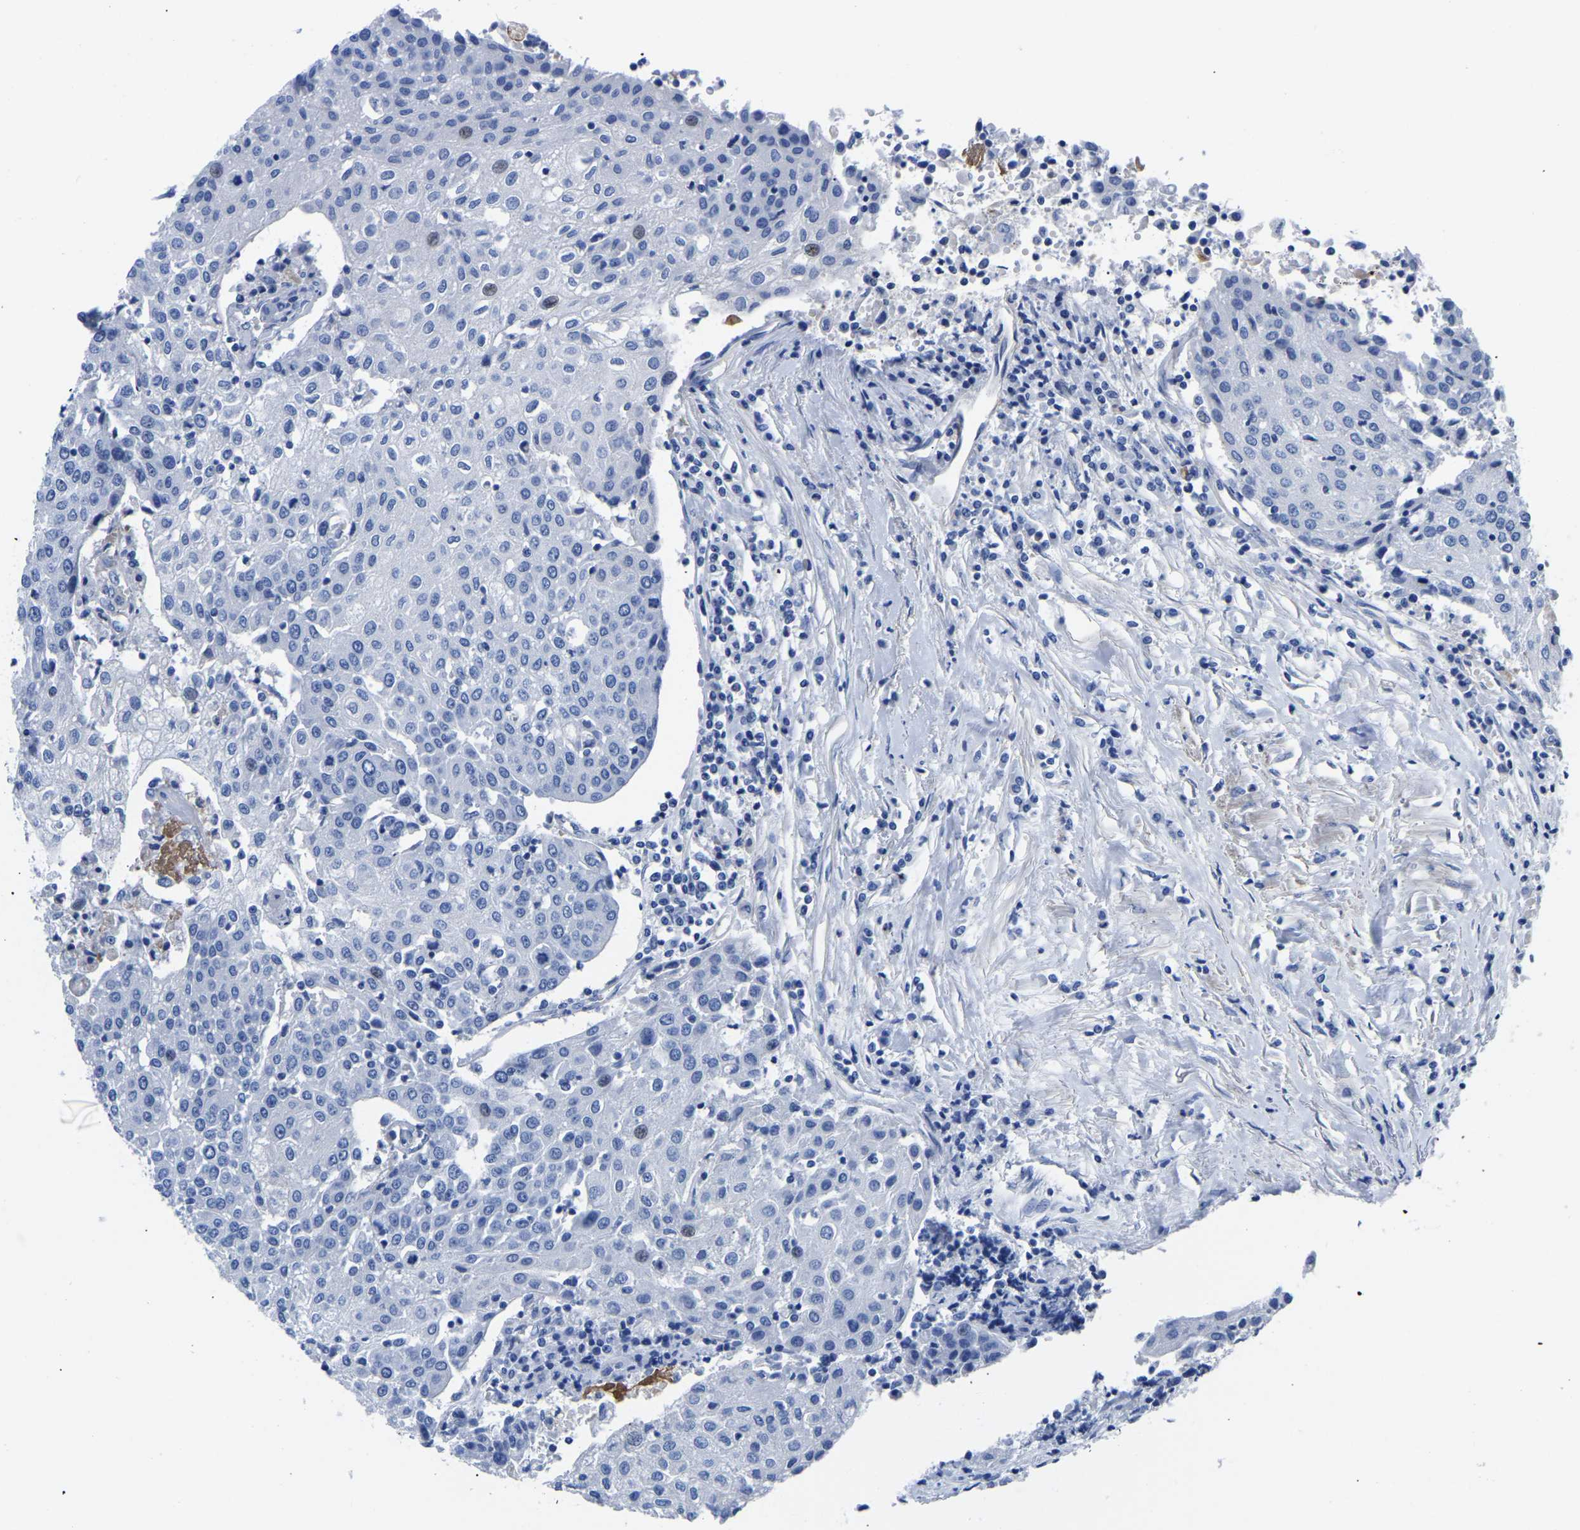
{"staining": {"intensity": "negative", "quantity": "none", "location": "none"}, "tissue": "urothelial cancer", "cell_type": "Tumor cells", "image_type": "cancer", "snomed": [{"axis": "morphology", "description": "Urothelial carcinoma, High grade"}, {"axis": "topography", "description": "Urinary bladder"}], "caption": "Photomicrograph shows no protein positivity in tumor cells of high-grade urothelial carcinoma tissue.", "gene": "UPK3A", "patient": {"sex": "female", "age": 85}}